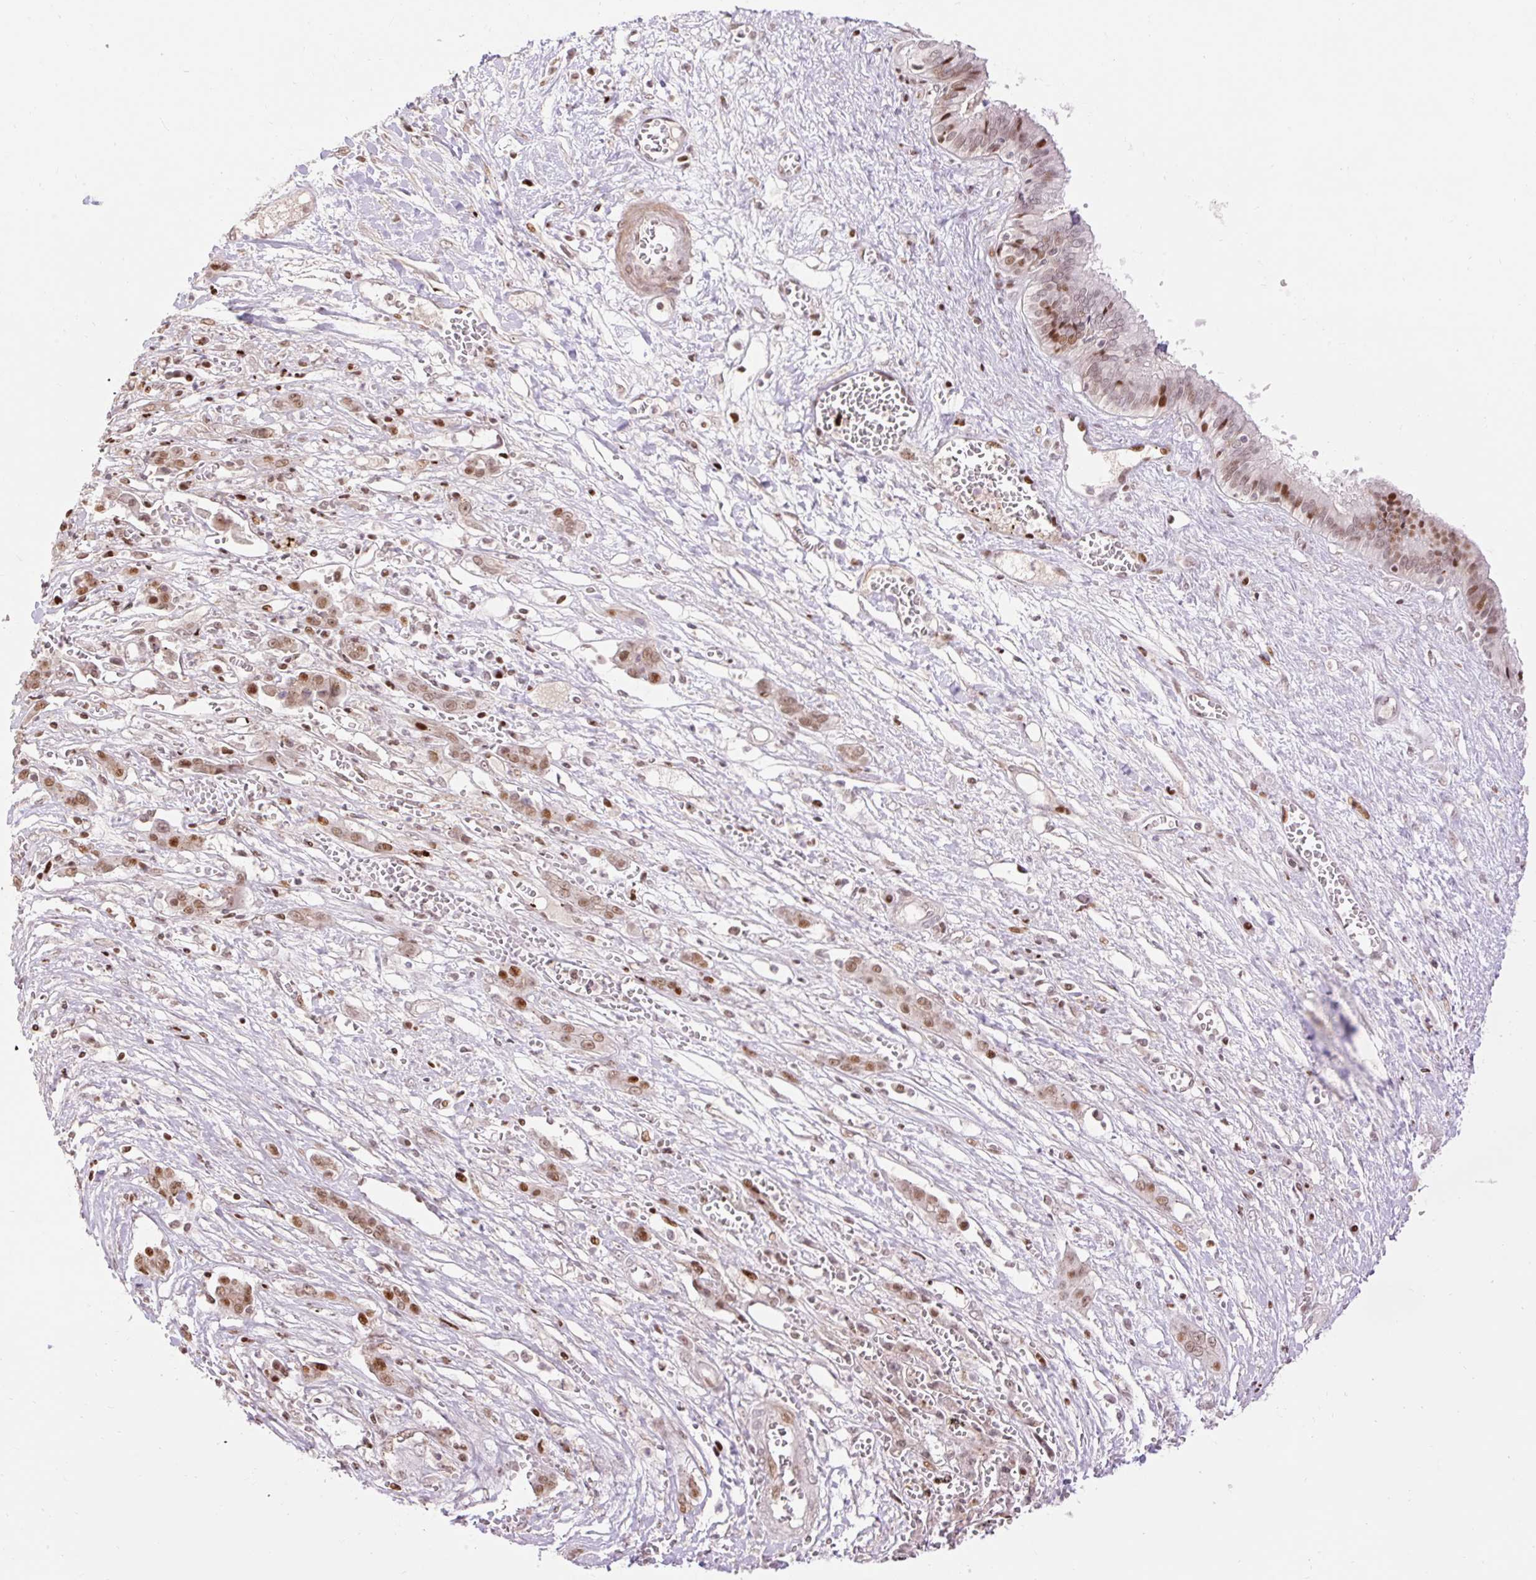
{"staining": {"intensity": "moderate", "quantity": "25%-75%", "location": "nuclear"}, "tissue": "liver cancer", "cell_type": "Tumor cells", "image_type": "cancer", "snomed": [{"axis": "morphology", "description": "Cholangiocarcinoma"}, {"axis": "topography", "description": "Liver"}], "caption": "Protein analysis of liver cancer tissue shows moderate nuclear staining in about 25%-75% of tumor cells. (brown staining indicates protein expression, while blue staining denotes nuclei).", "gene": "RIPPLY3", "patient": {"sex": "male", "age": 67}}